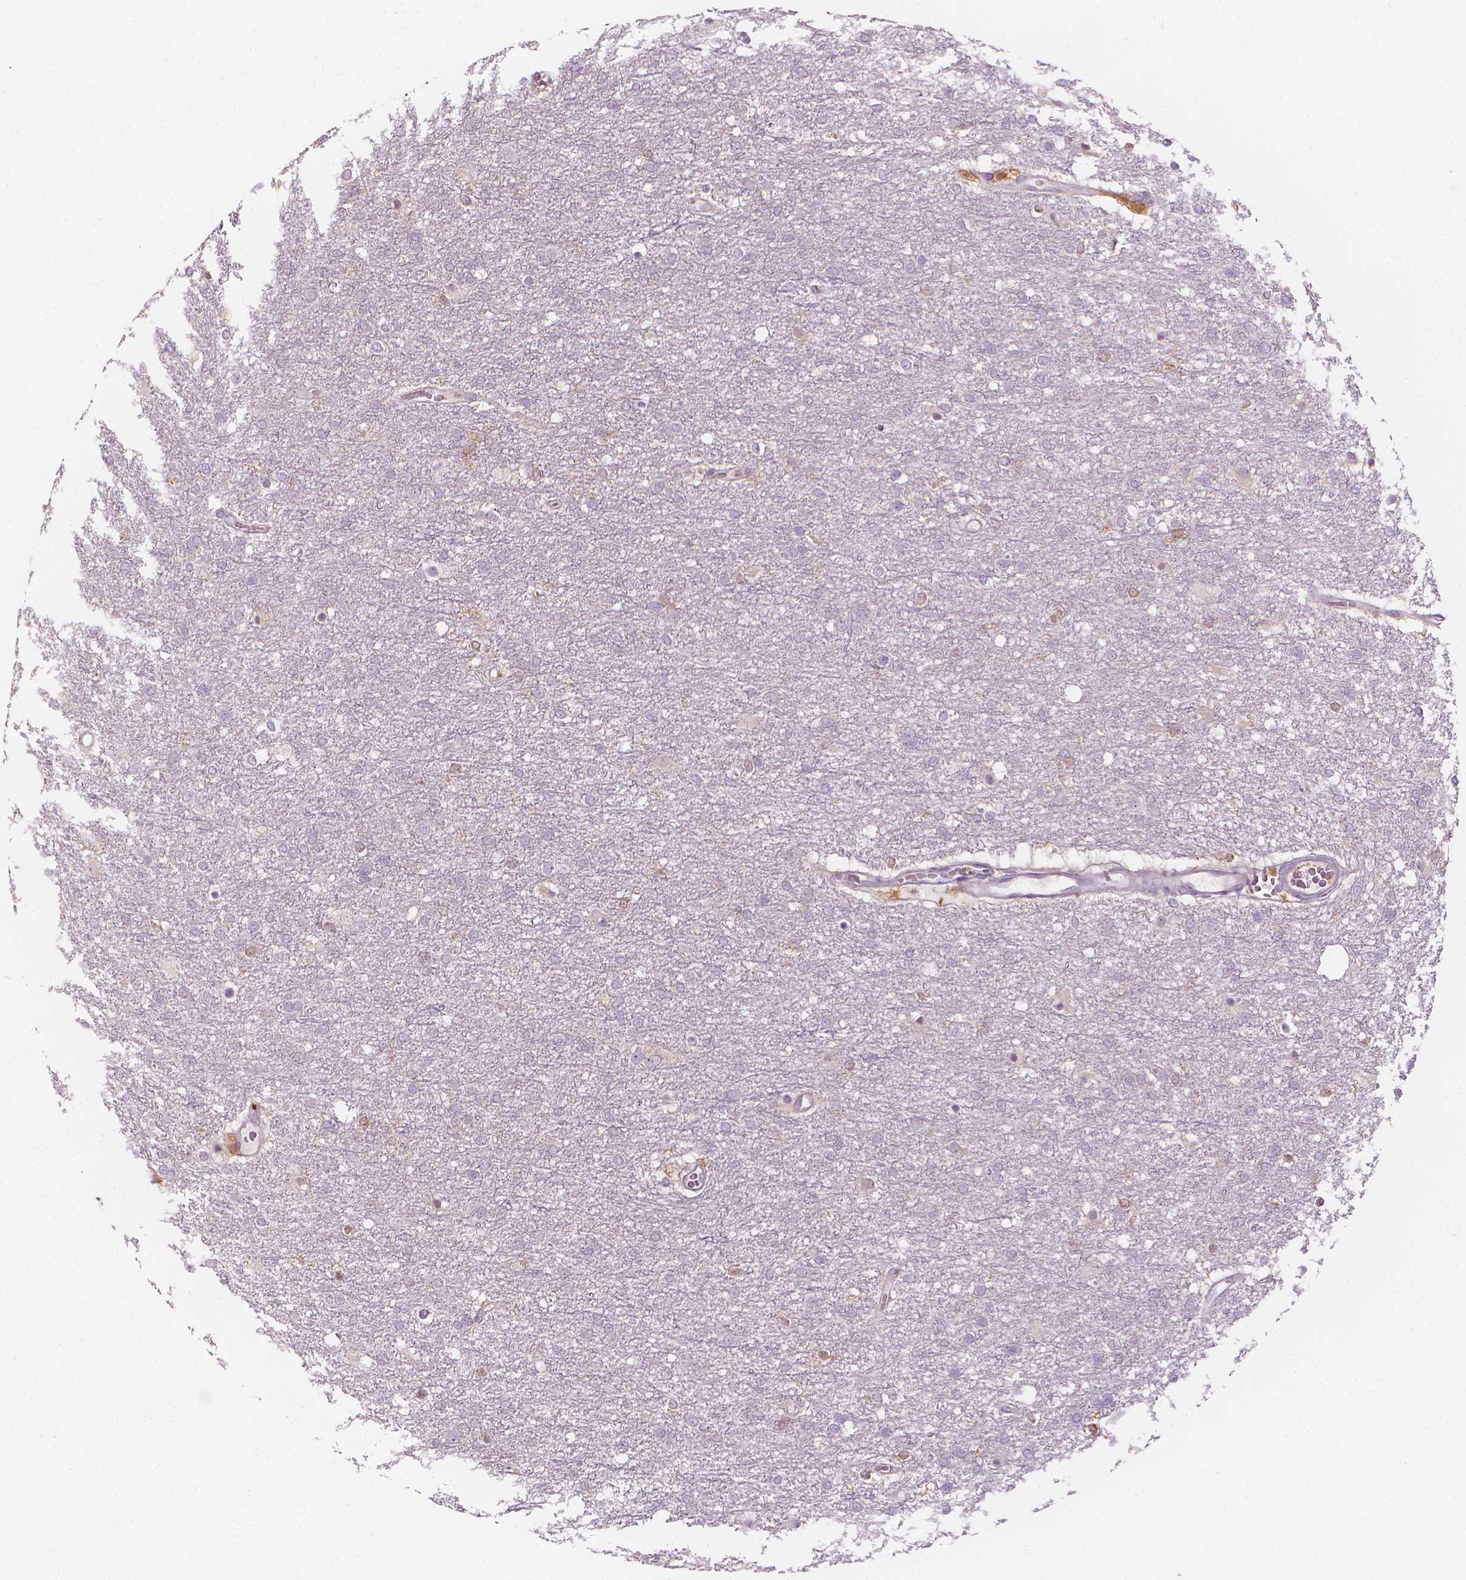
{"staining": {"intensity": "negative", "quantity": "none", "location": "none"}, "tissue": "glioma", "cell_type": "Tumor cells", "image_type": "cancer", "snomed": [{"axis": "morphology", "description": "Glioma, malignant, High grade"}, {"axis": "topography", "description": "Brain"}], "caption": "Human malignant glioma (high-grade) stained for a protein using immunohistochemistry (IHC) shows no staining in tumor cells.", "gene": "SHMT1", "patient": {"sex": "female", "age": 61}}